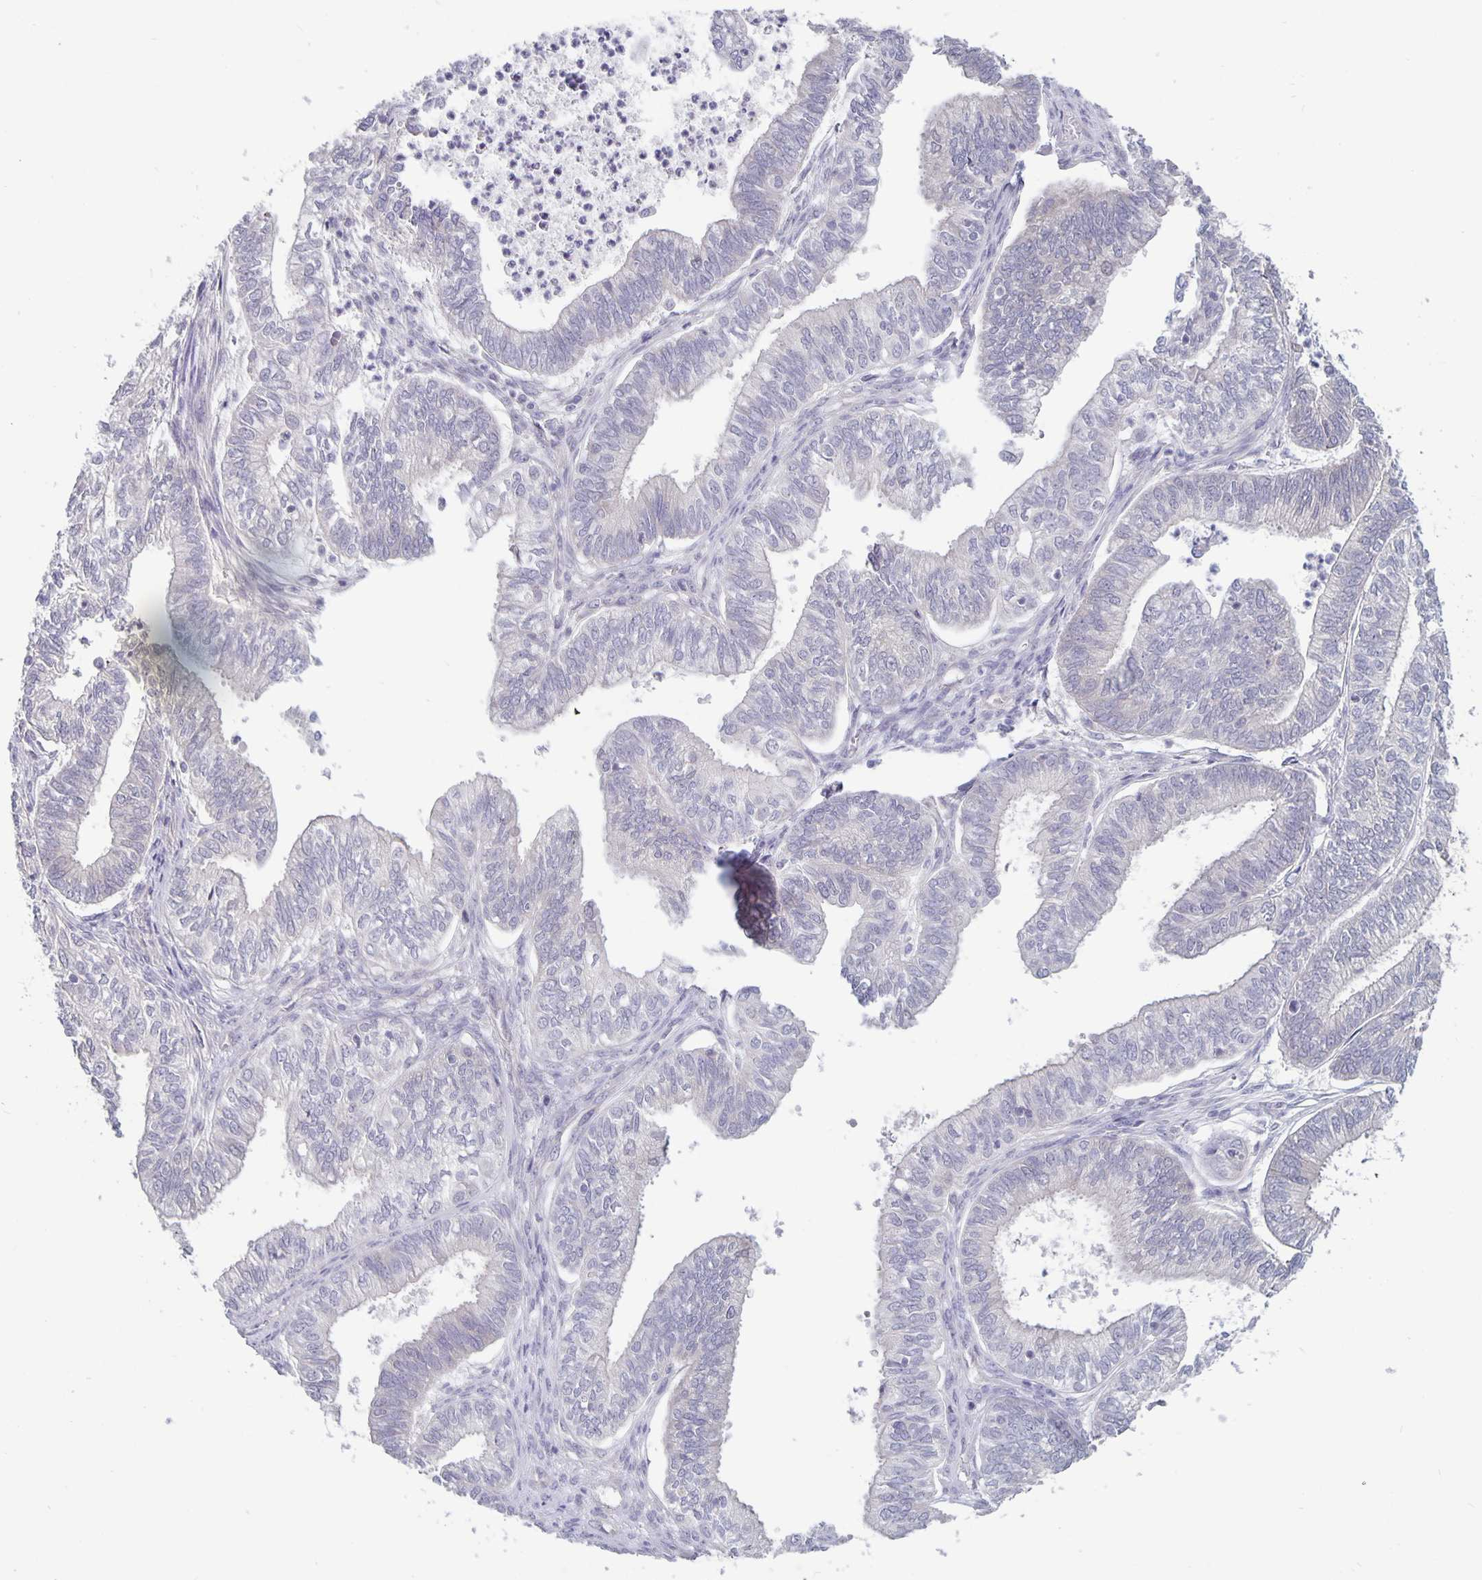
{"staining": {"intensity": "negative", "quantity": "none", "location": "none"}, "tissue": "ovarian cancer", "cell_type": "Tumor cells", "image_type": "cancer", "snomed": [{"axis": "morphology", "description": "Carcinoma, endometroid"}, {"axis": "topography", "description": "Ovary"}], "caption": "There is no significant positivity in tumor cells of ovarian endometroid carcinoma.", "gene": "PLCB3", "patient": {"sex": "female", "age": 64}}